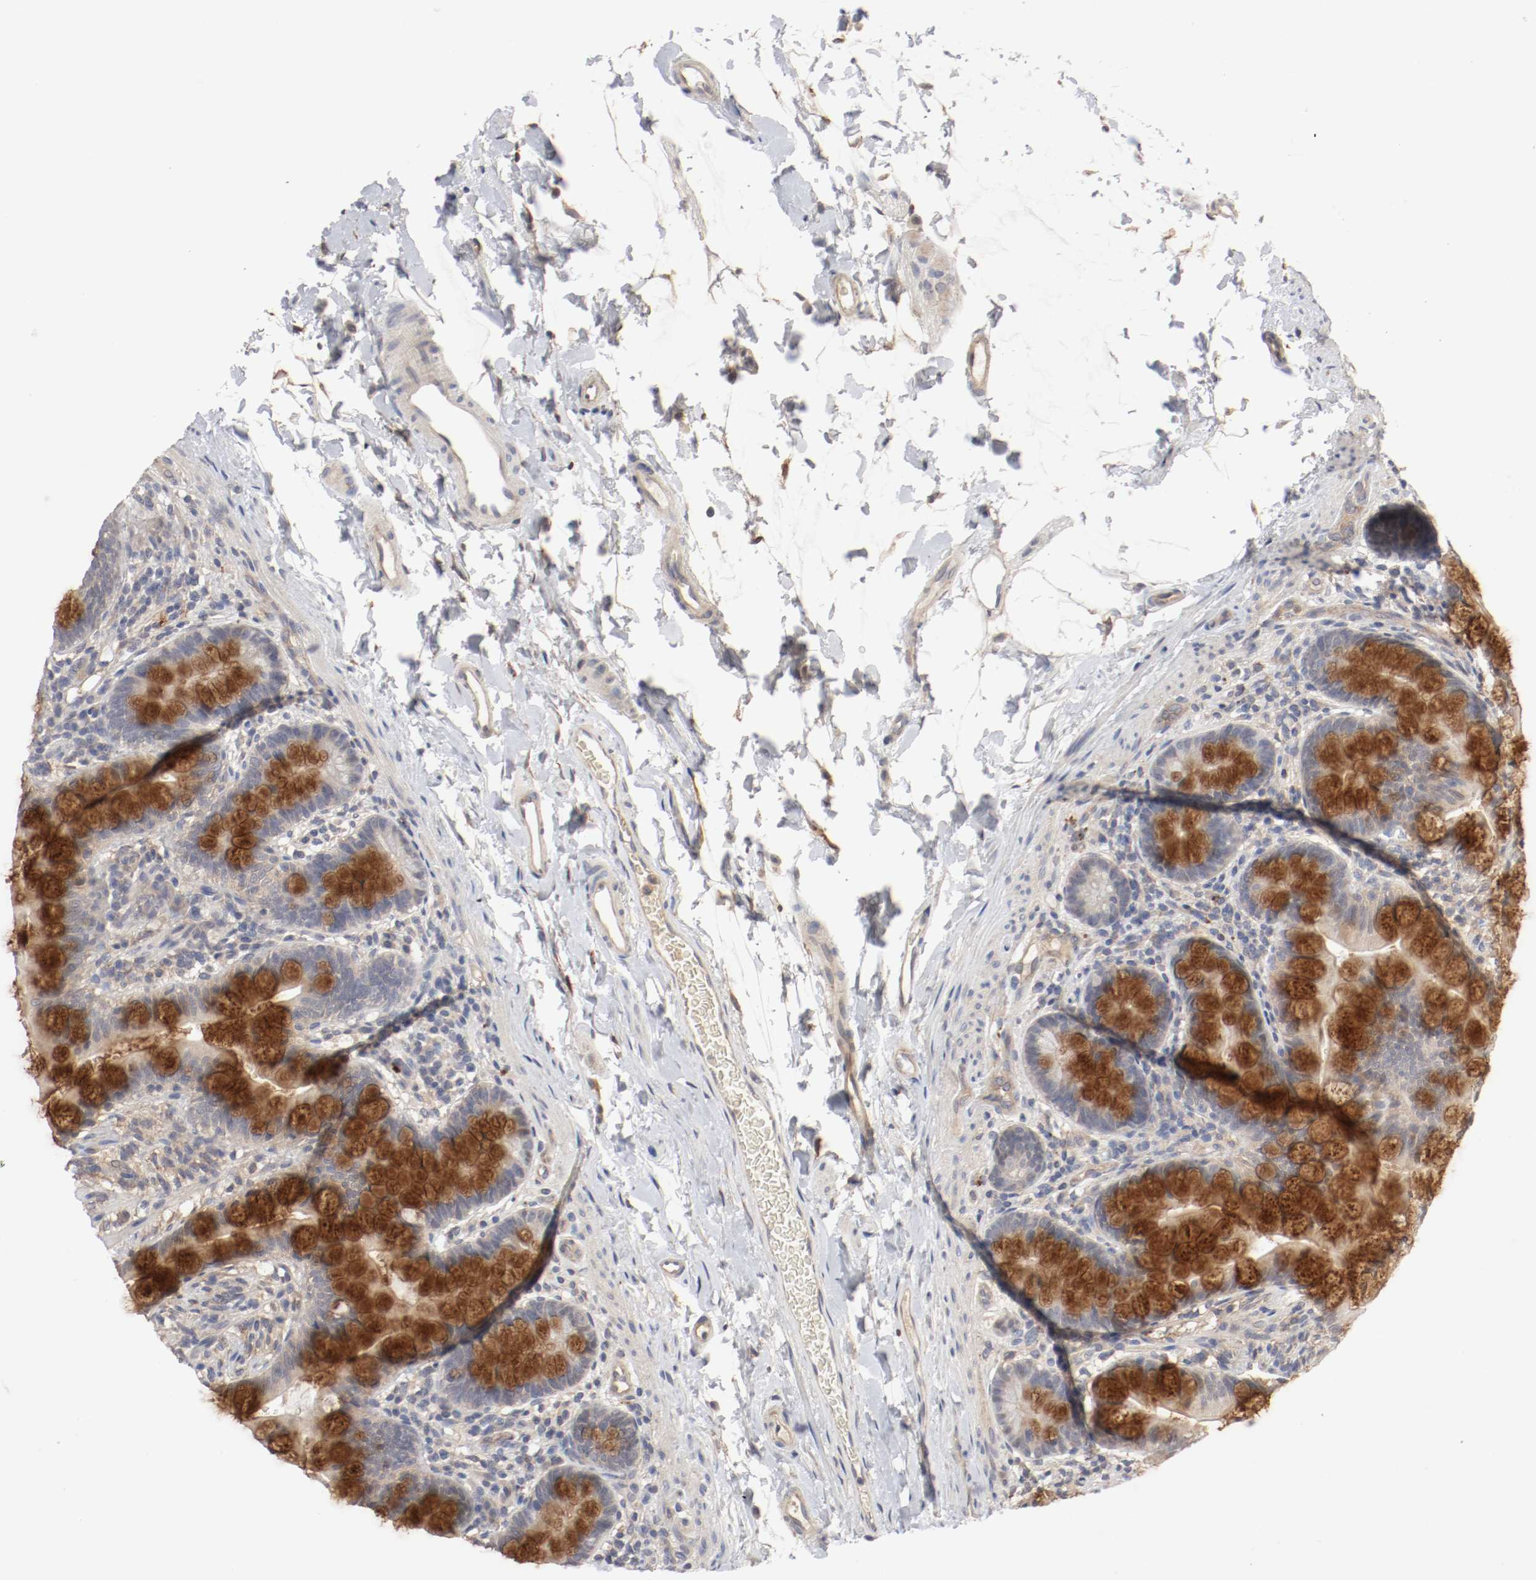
{"staining": {"intensity": "strong", "quantity": ">75%", "location": "cytoplasmic/membranous"}, "tissue": "small intestine", "cell_type": "Glandular cells", "image_type": "normal", "snomed": [{"axis": "morphology", "description": "Normal tissue, NOS"}, {"axis": "topography", "description": "Small intestine"}], "caption": "Human small intestine stained with a brown dye displays strong cytoplasmic/membranous positive staining in approximately >75% of glandular cells.", "gene": "REN", "patient": {"sex": "female", "age": 58}}